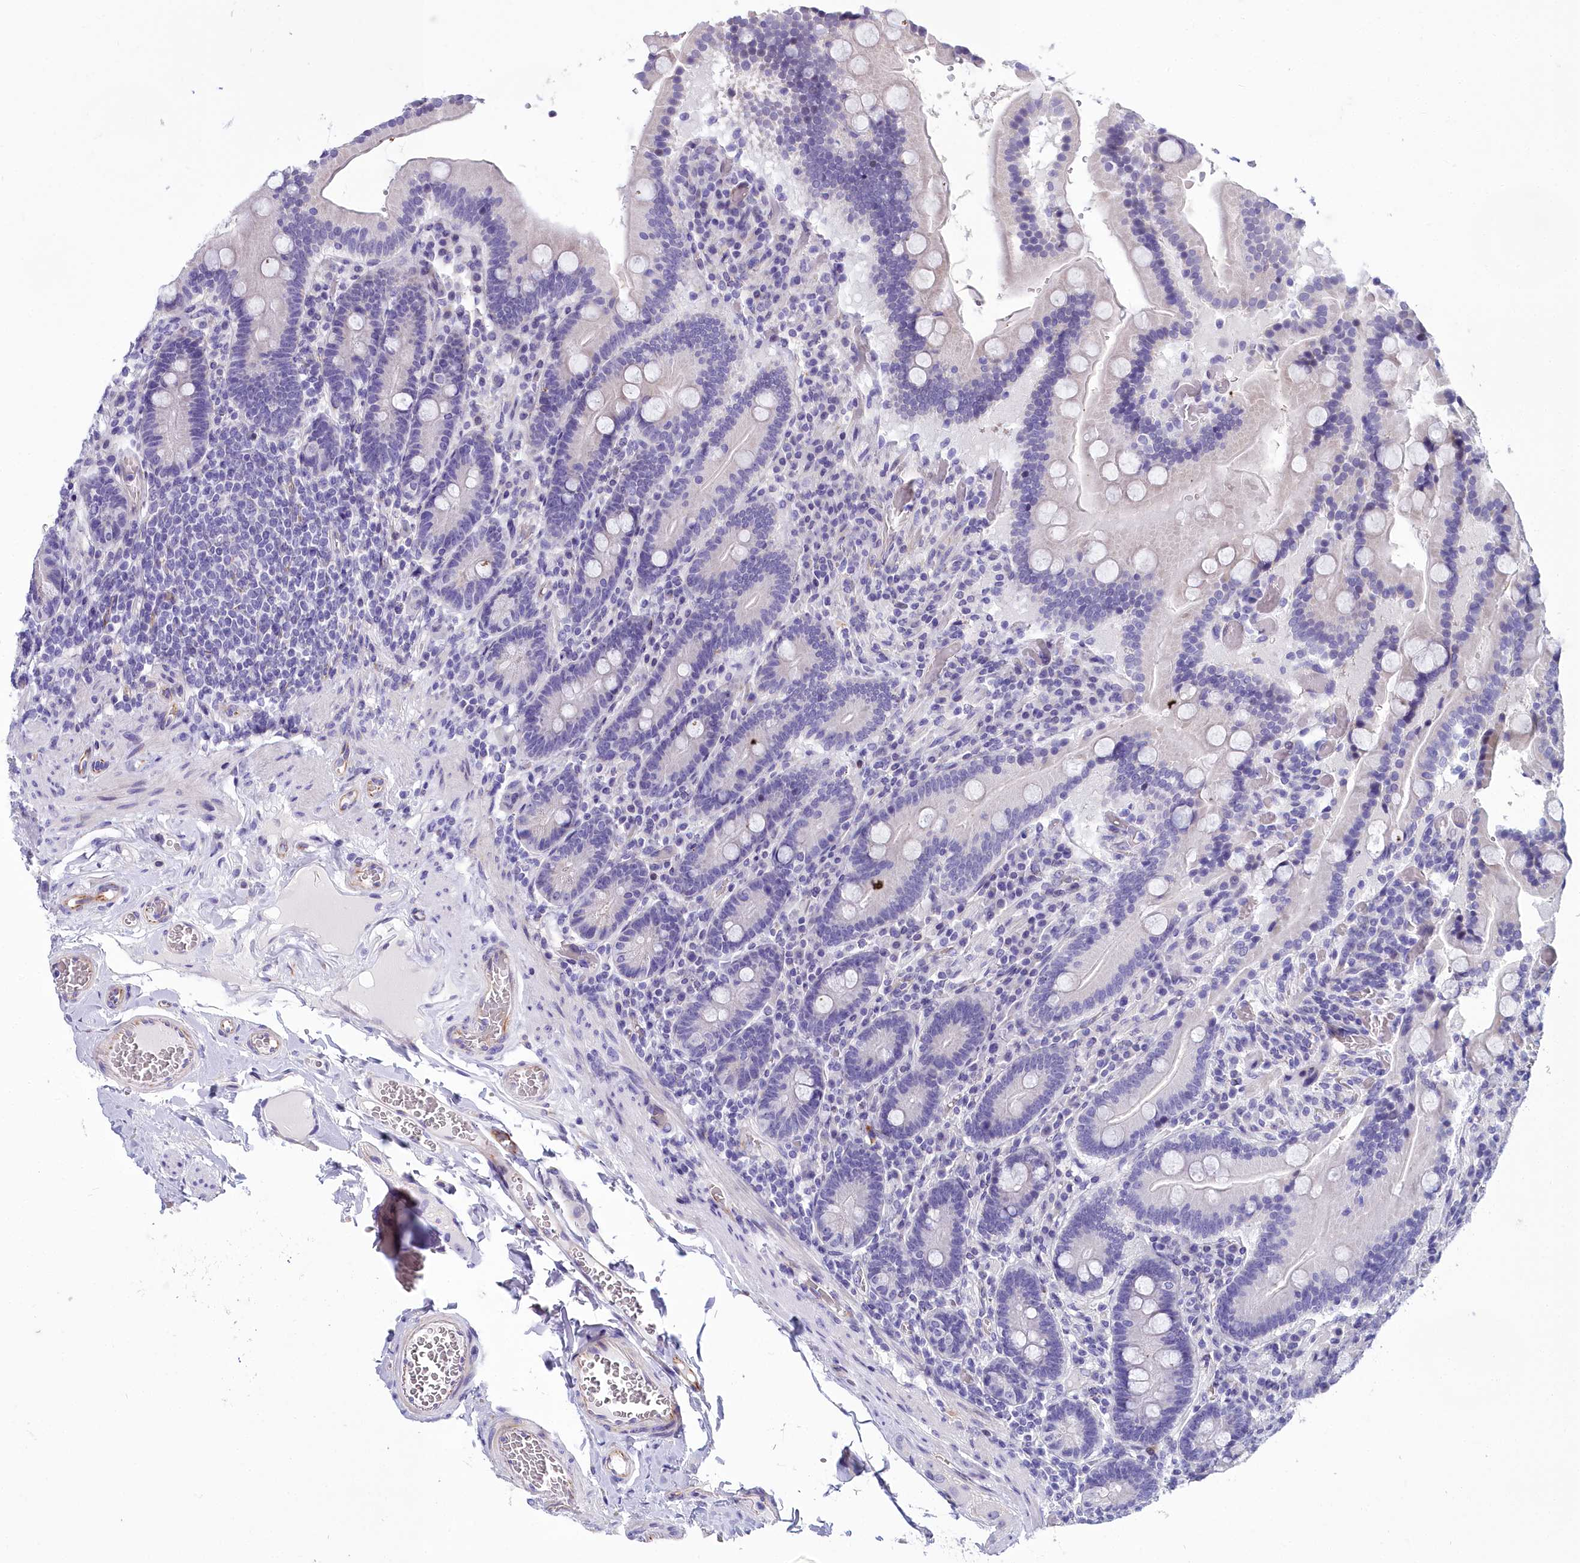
{"staining": {"intensity": "negative", "quantity": "none", "location": "none"}, "tissue": "duodenum", "cell_type": "Glandular cells", "image_type": "normal", "snomed": [{"axis": "morphology", "description": "Normal tissue, NOS"}, {"axis": "topography", "description": "Duodenum"}], "caption": "Immunohistochemical staining of benign duodenum shows no significant expression in glandular cells. (DAB (3,3'-diaminobenzidine) immunohistochemistry (IHC) visualized using brightfield microscopy, high magnification).", "gene": "TIMM22", "patient": {"sex": "female", "age": 62}}